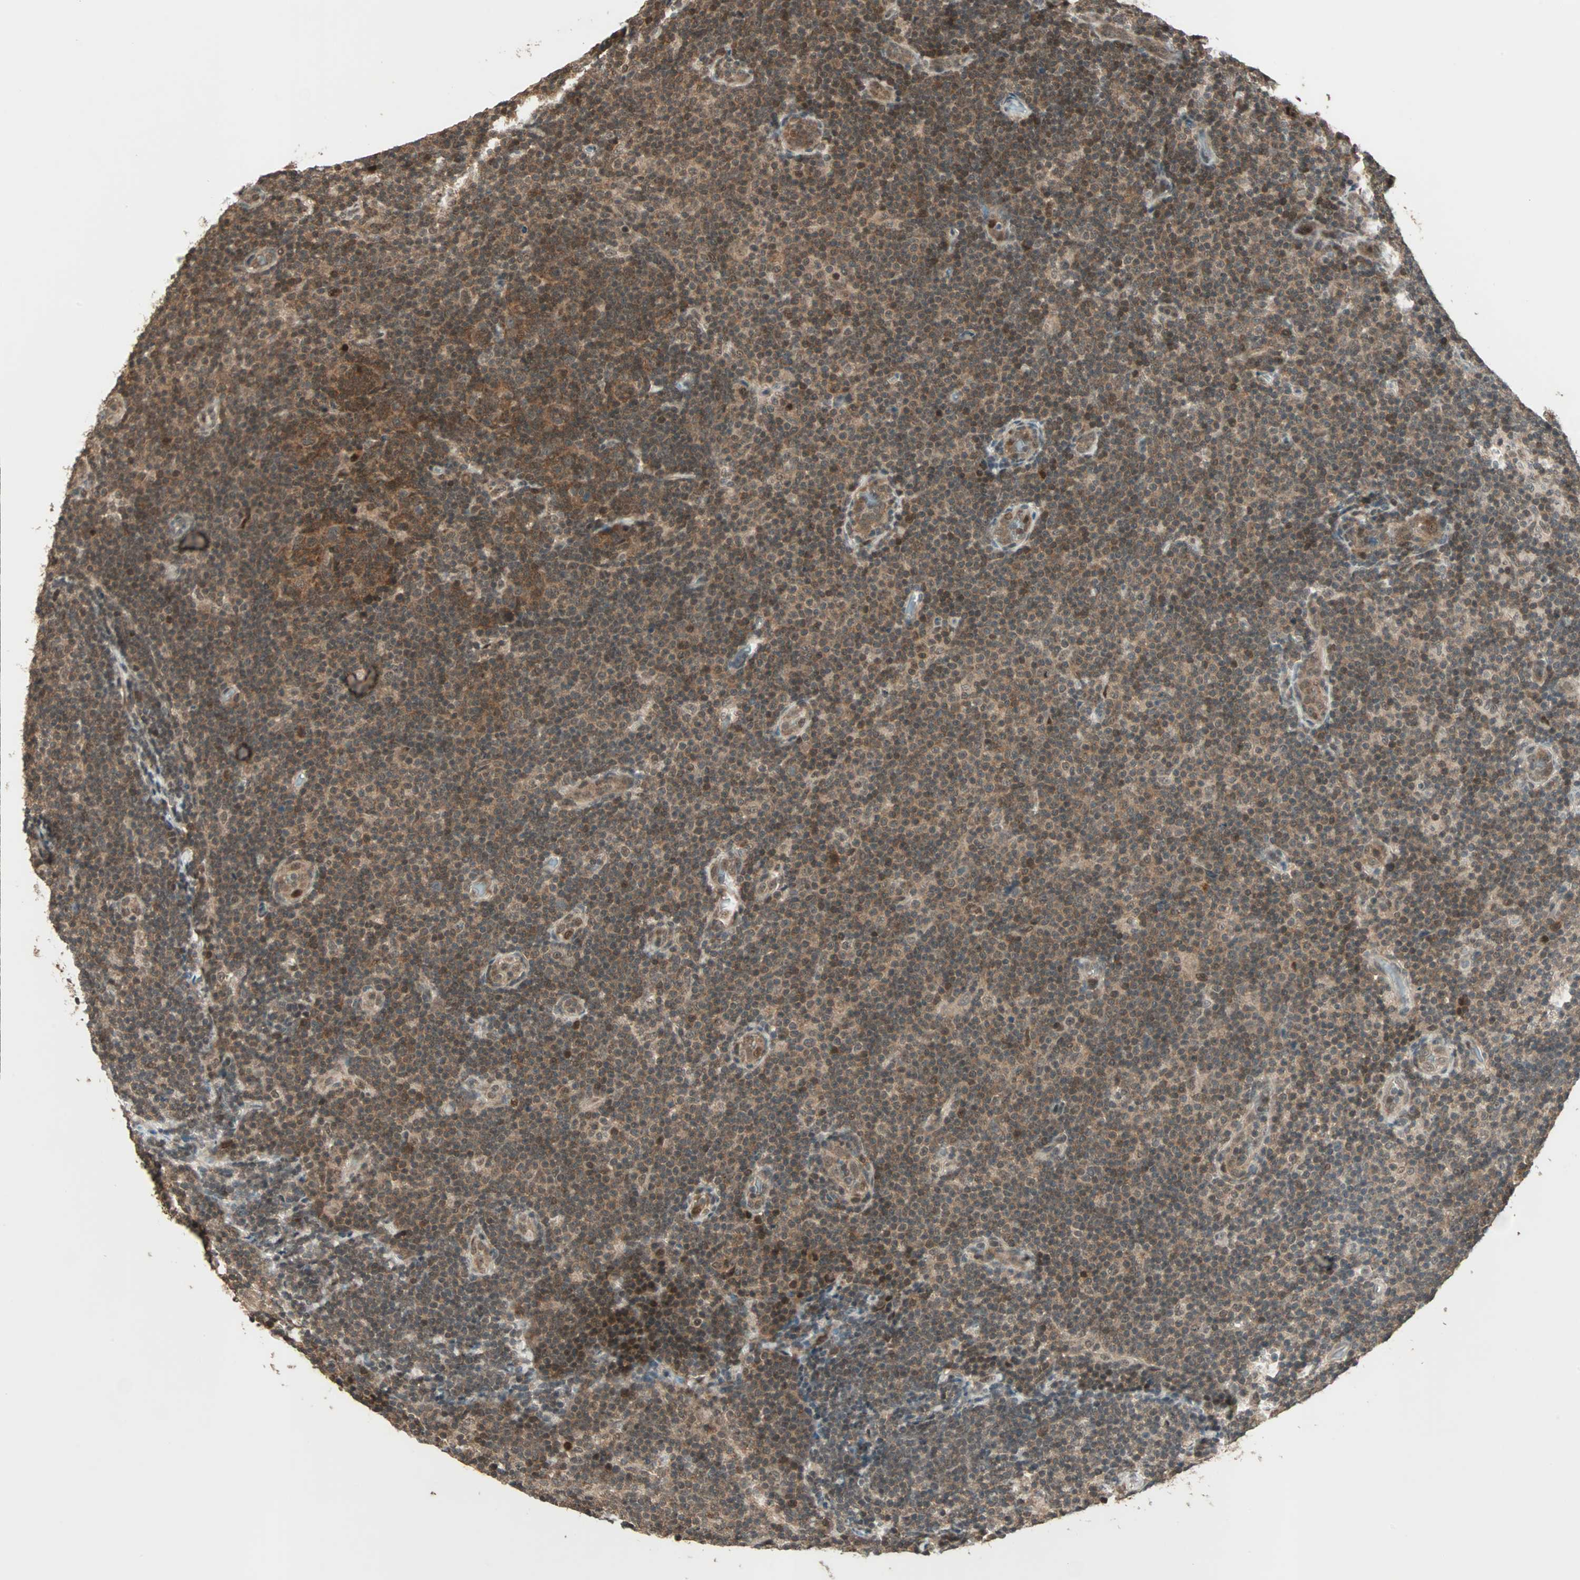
{"staining": {"intensity": "moderate", "quantity": ">75%", "location": "cytoplasmic/membranous,nuclear"}, "tissue": "lymphoma", "cell_type": "Tumor cells", "image_type": "cancer", "snomed": [{"axis": "morphology", "description": "Malignant lymphoma, non-Hodgkin's type, Low grade"}, {"axis": "topography", "description": "Lymph node"}], "caption": "This micrograph demonstrates IHC staining of human lymphoma, with medium moderate cytoplasmic/membranous and nuclear staining in approximately >75% of tumor cells.", "gene": "ZNF44", "patient": {"sex": "male", "age": 83}}